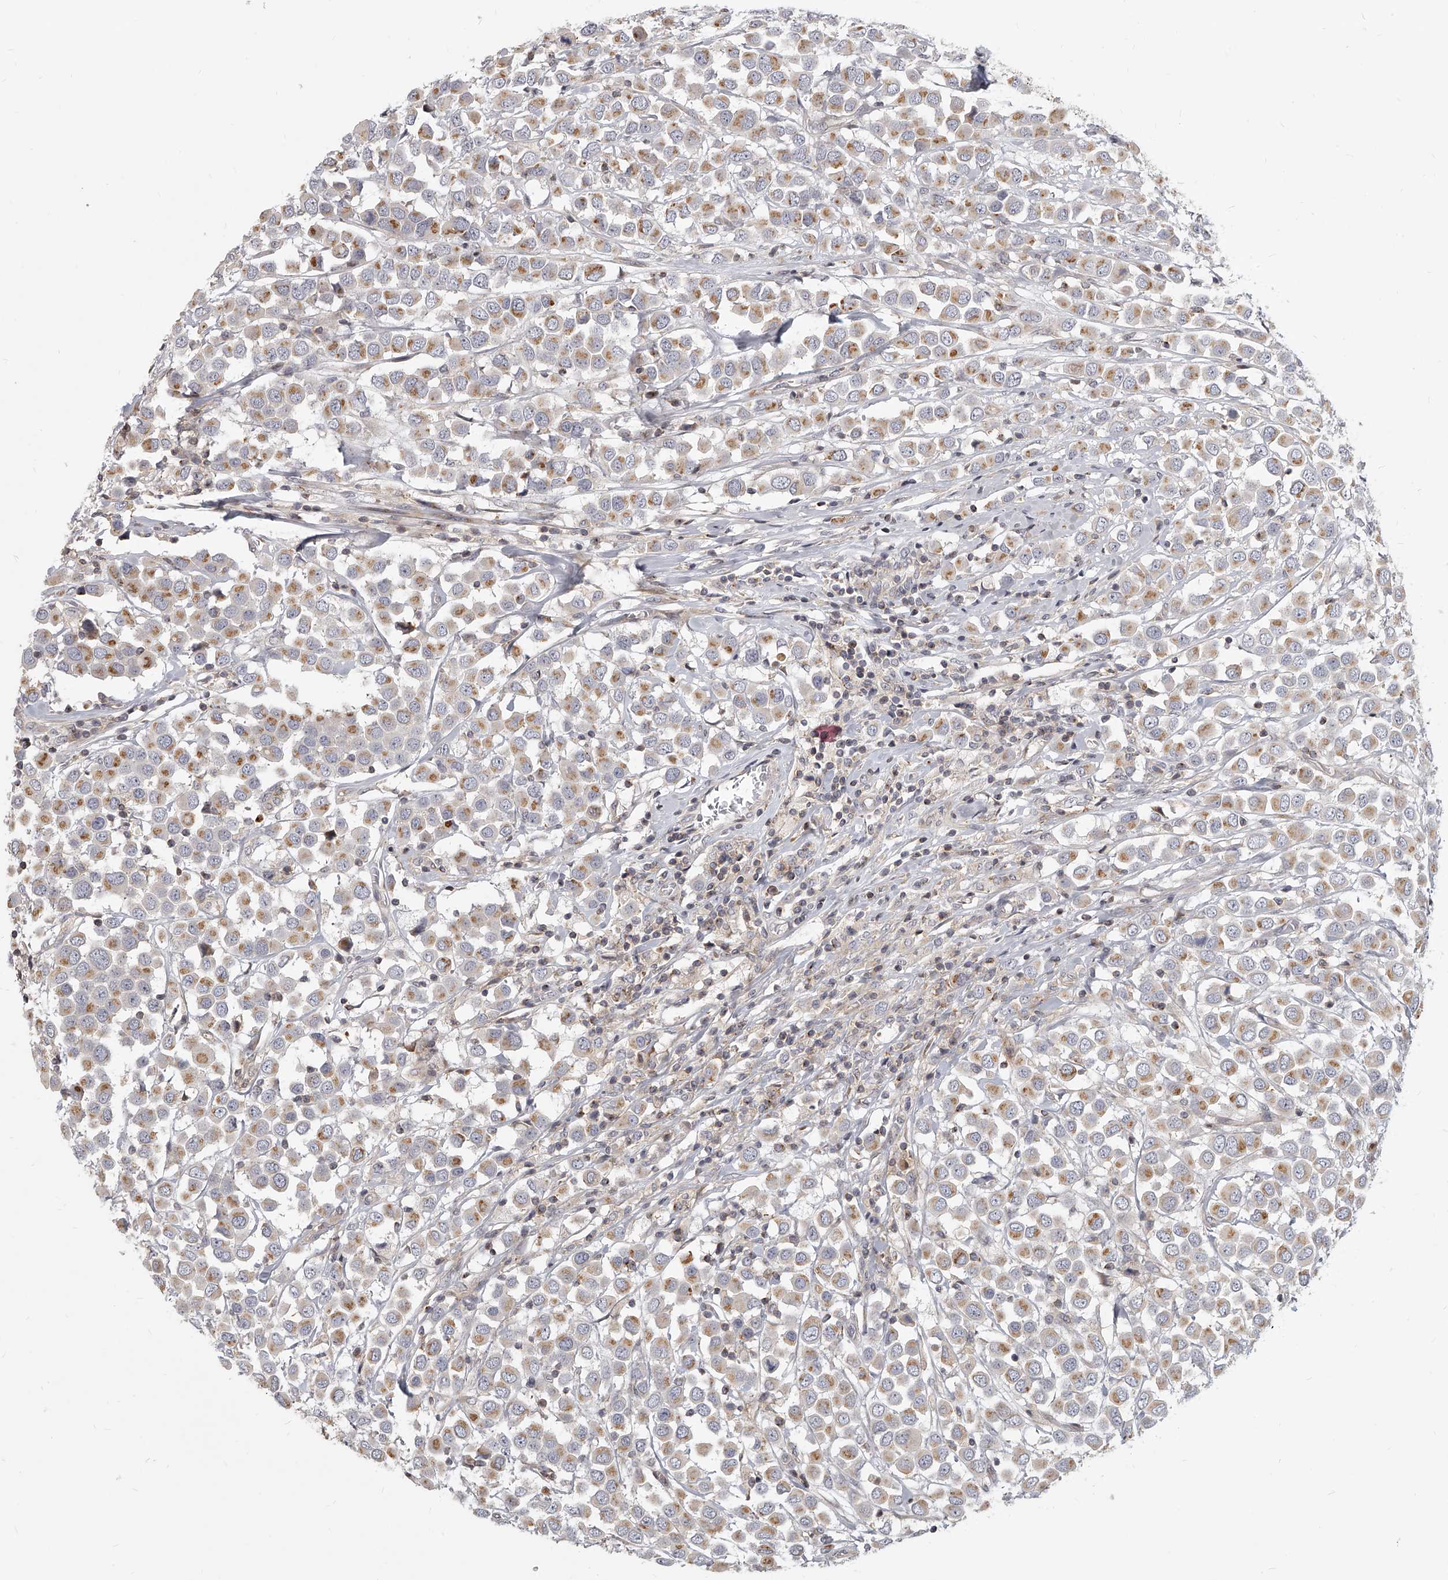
{"staining": {"intensity": "moderate", "quantity": ">75%", "location": "cytoplasmic/membranous"}, "tissue": "breast cancer", "cell_type": "Tumor cells", "image_type": "cancer", "snomed": [{"axis": "morphology", "description": "Duct carcinoma"}, {"axis": "topography", "description": "Breast"}], "caption": "A photomicrograph of human breast cancer stained for a protein demonstrates moderate cytoplasmic/membranous brown staining in tumor cells.", "gene": "SLC37A1", "patient": {"sex": "female", "age": 61}}